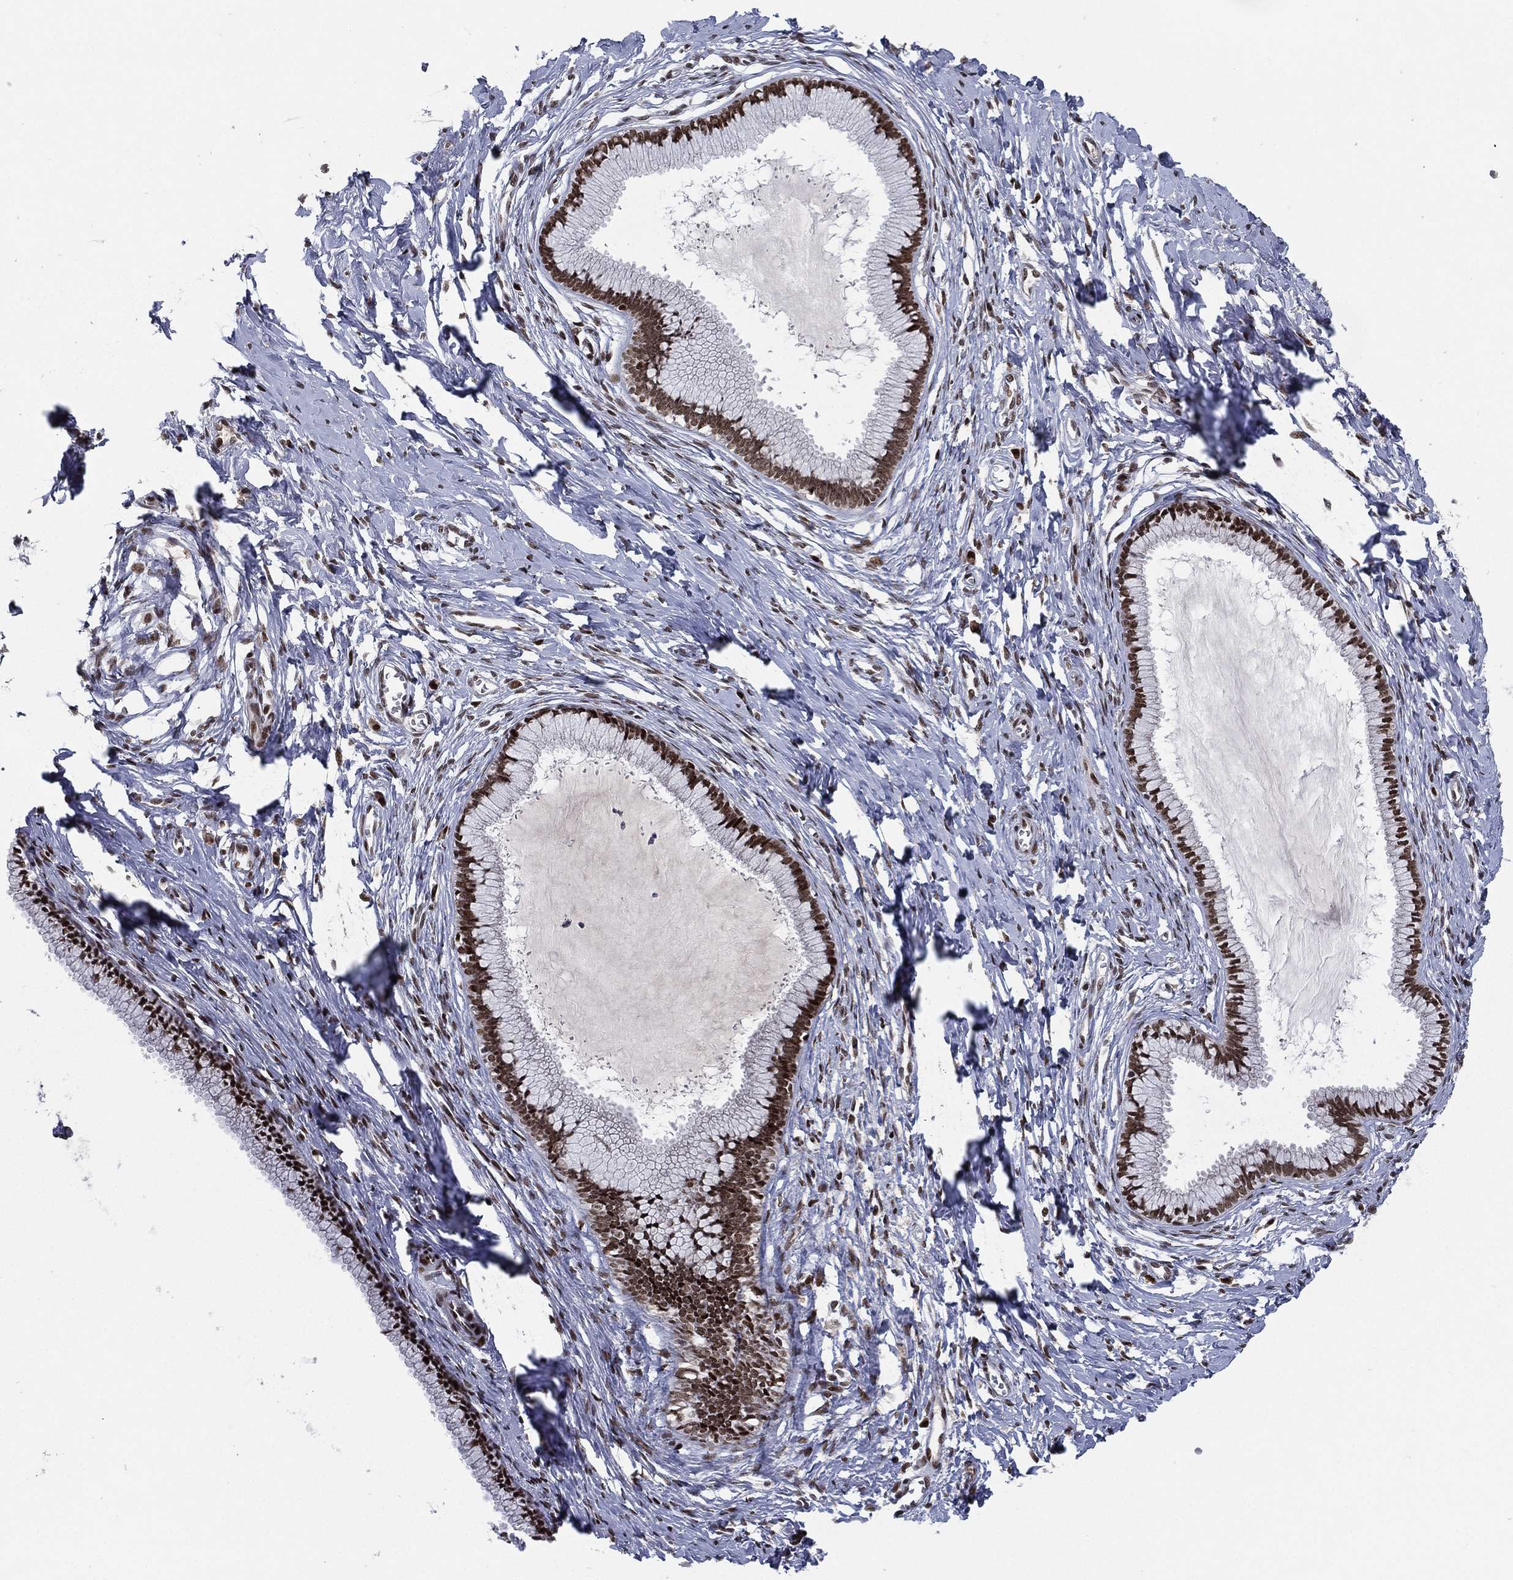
{"staining": {"intensity": "strong", "quantity": ">75%", "location": "nuclear"}, "tissue": "cervix", "cell_type": "Glandular cells", "image_type": "normal", "snomed": [{"axis": "morphology", "description": "Normal tissue, NOS"}, {"axis": "topography", "description": "Cervix"}], "caption": "A high-resolution micrograph shows IHC staining of unremarkable cervix, which demonstrates strong nuclear staining in about >75% of glandular cells. (IHC, brightfield microscopy, high magnification).", "gene": "RTF1", "patient": {"sex": "female", "age": 40}}